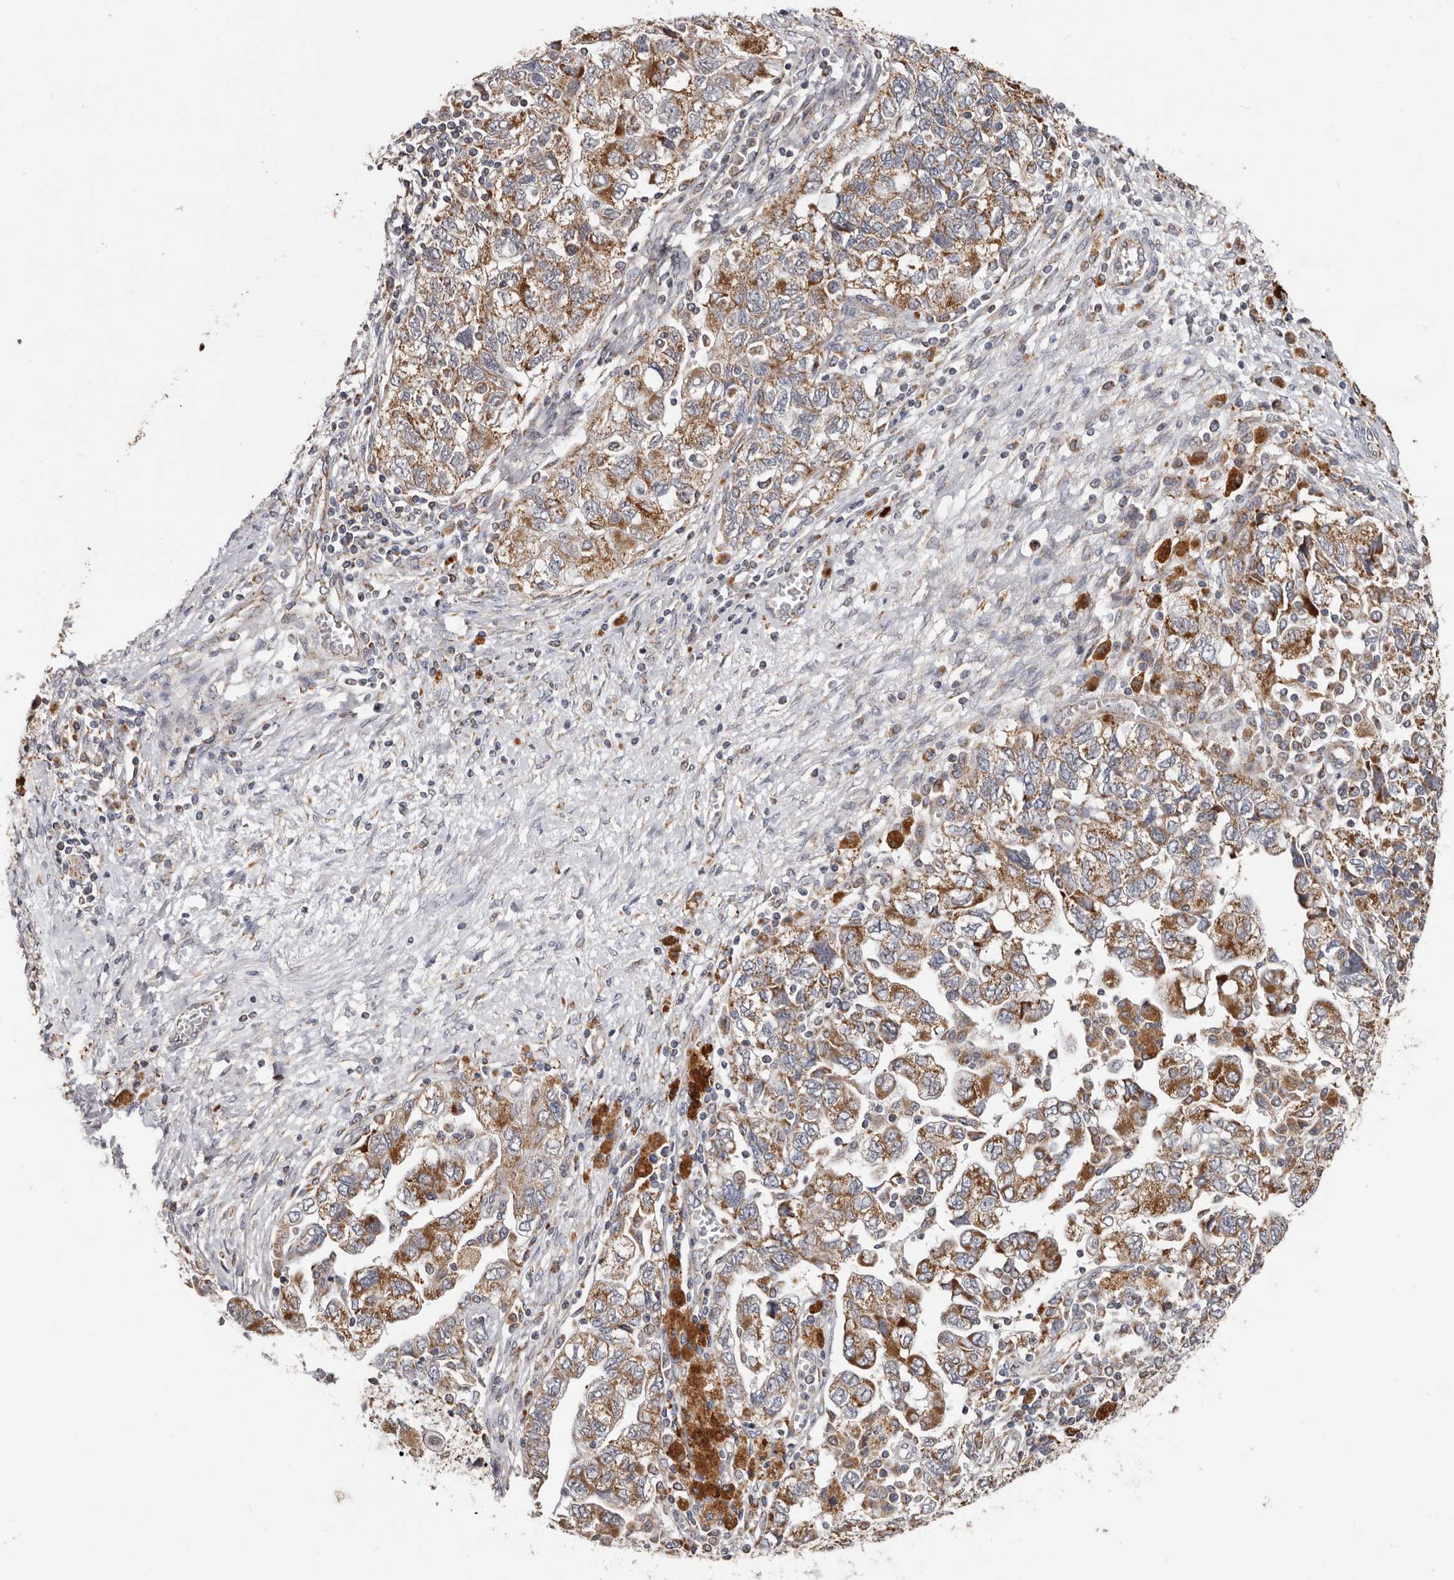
{"staining": {"intensity": "moderate", "quantity": ">75%", "location": "cytoplasmic/membranous"}, "tissue": "ovarian cancer", "cell_type": "Tumor cells", "image_type": "cancer", "snomed": [{"axis": "morphology", "description": "Carcinoma, NOS"}, {"axis": "morphology", "description": "Cystadenocarcinoma, serous, NOS"}, {"axis": "topography", "description": "Ovary"}], "caption": "Ovarian carcinoma stained with a brown dye exhibits moderate cytoplasmic/membranous positive expression in approximately >75% of tumor cells.", "gene": "MRPL18", "patient": {"sex": "female", "age": 69}}